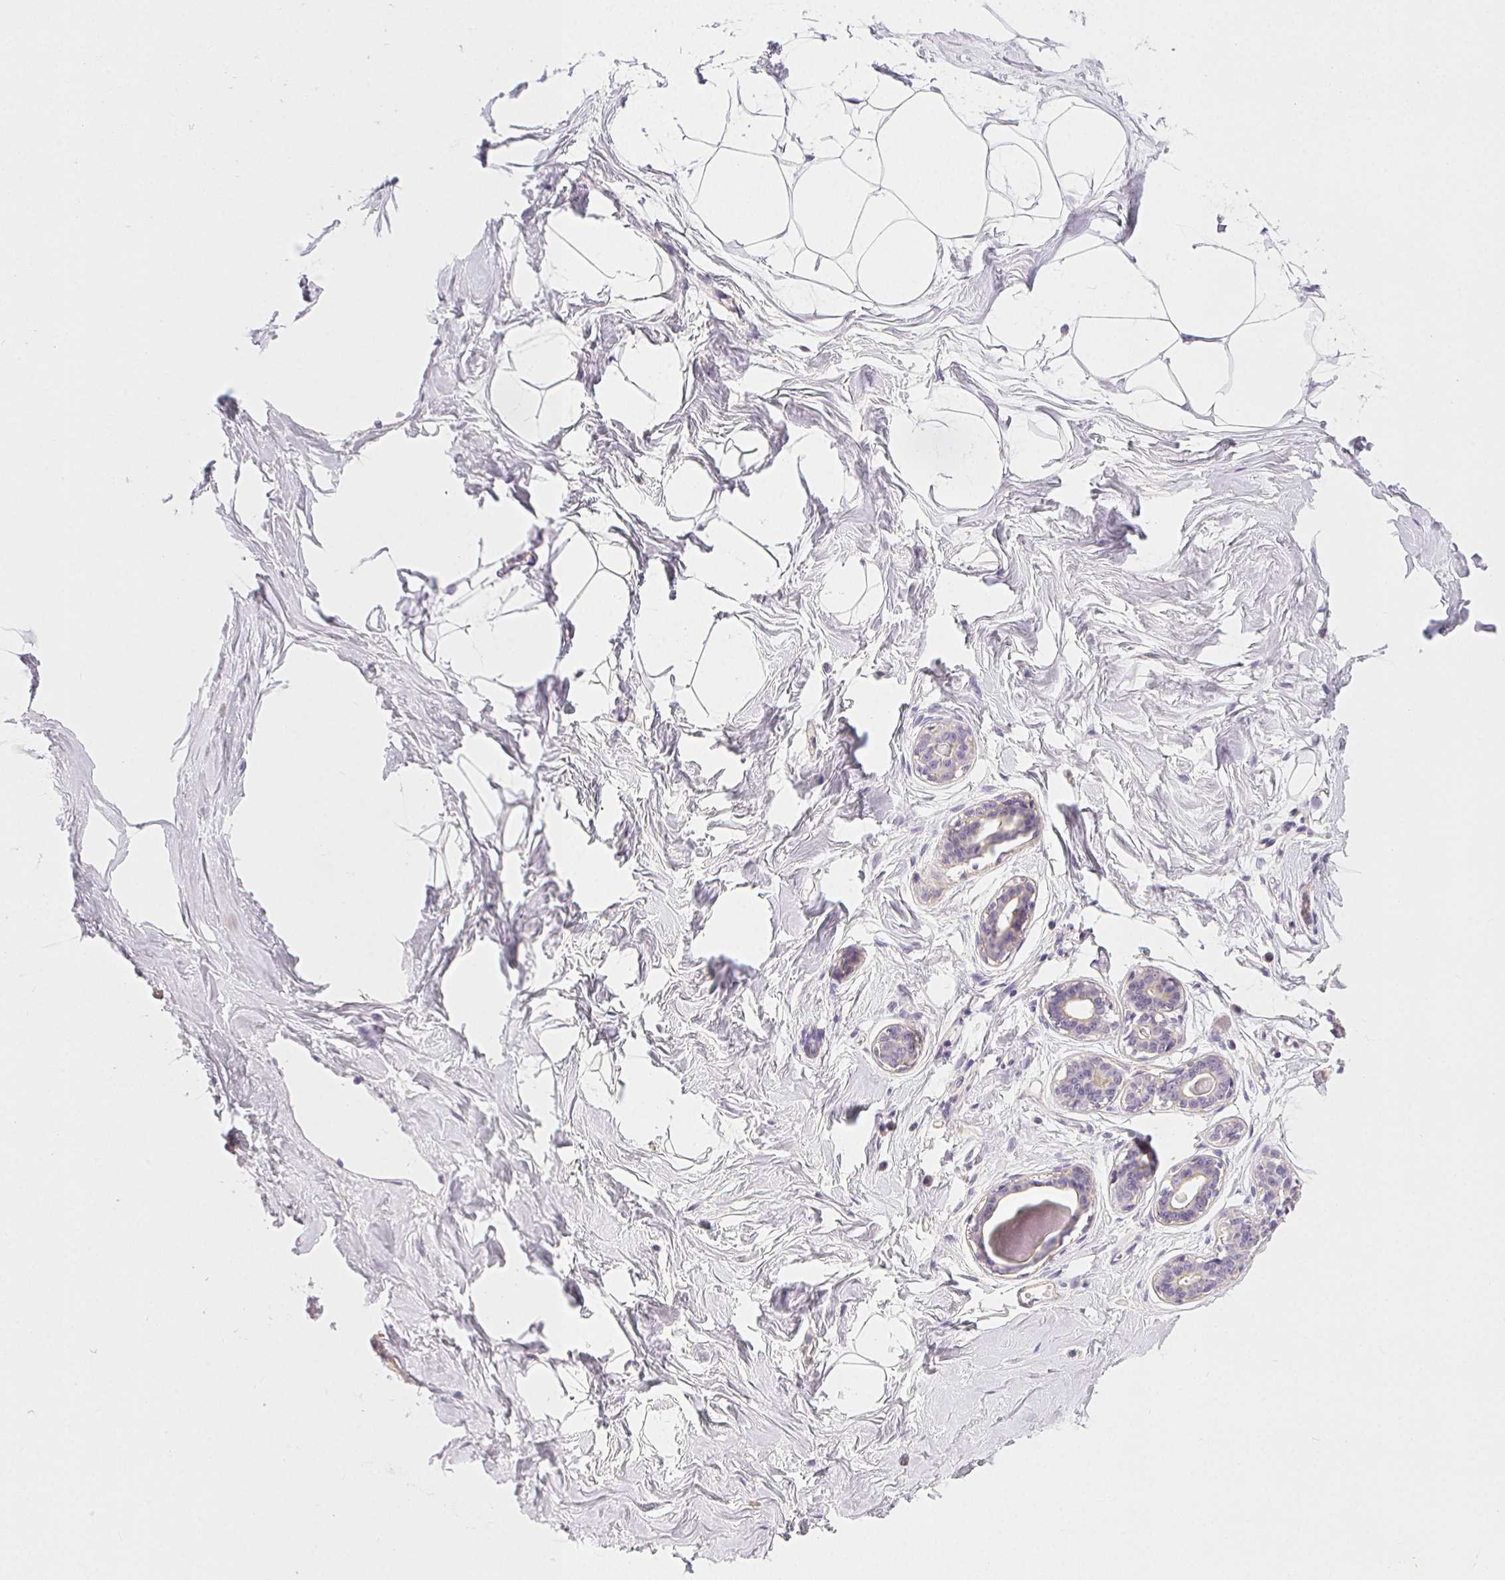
{"staining": {"intensity": "negative", "quantity": "none", "location": "none"}, "tissue": "breast", "cell_type": "Adipocytes", "image_type": "normal", "snomed": [{"axis": "morphology", "description": "Normal tissue, NOS"}, {"axis": "topography", "description": "Breast"}], "caption": "Breast stained for a protein using IHC shows no positivity adipocytes.", "gene": "CSN1S1", "patient": {"sex": "female", "age": 45}}